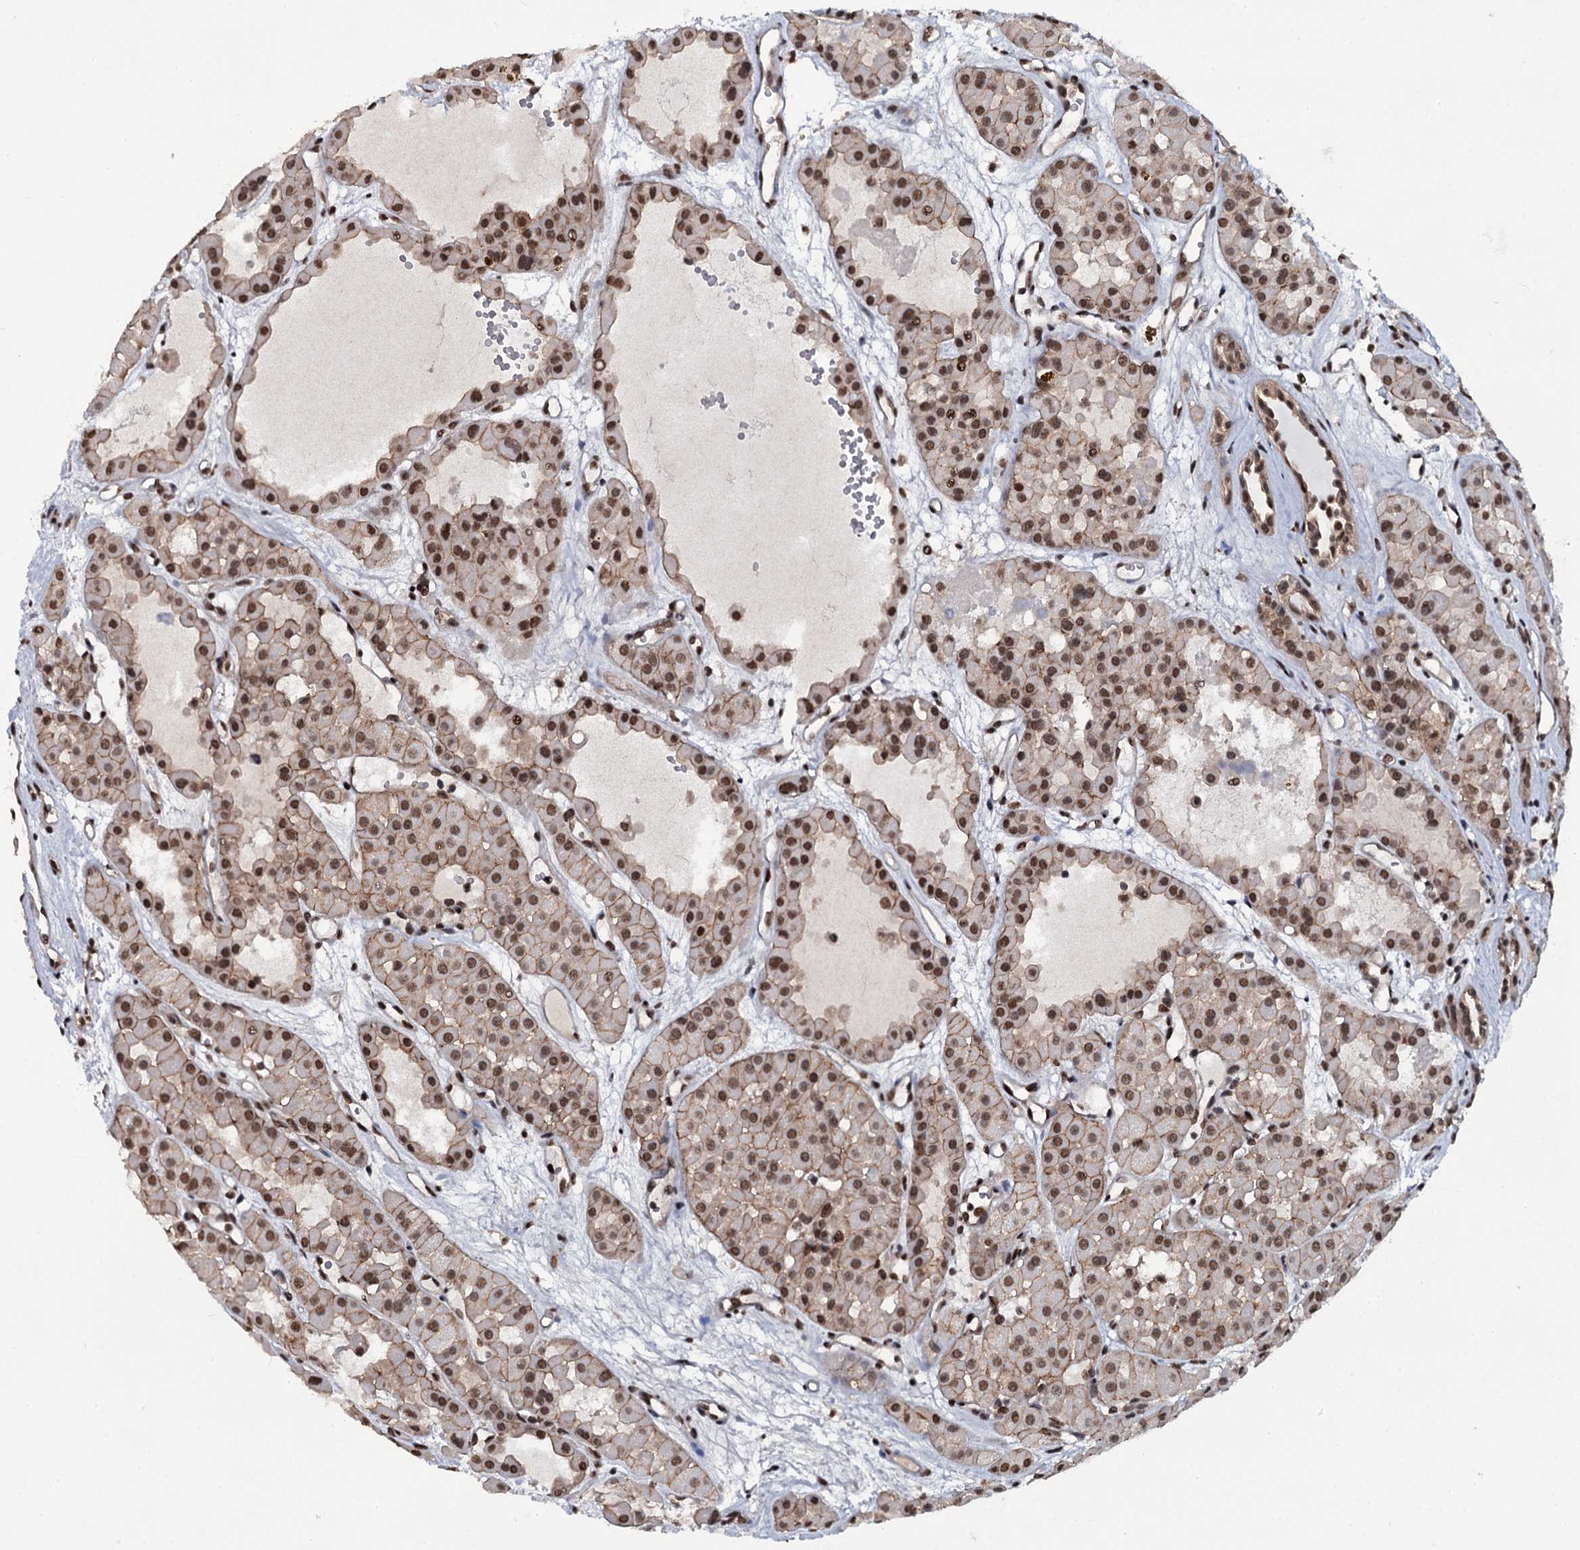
{"staining": {"intensity": "moderate", "quantity": ">75%", "location": "cytoplasmic/membranous,nuclear"}, "tissue": "renal cancer", "cell_type": "Tumor cells", "image_type": "cancer", "snomed": [{"axis": "morphology", "description": "Carcinoma, NOS"}, {"axis": "topography", "description": "Kidney"}], "caption": "Immunohistochemistry image of neoplastic tissue: renal carcinoma stained using IHC reveals medium levels of moderate protein expression localized specifically in the cytoplasmic/membranous and nuclear of tumor cells, appearing as a cytoplasmic/membranous and nuclear brown color.", "gene": "SH2D4B", "patient": {"sex": "female", "age": 75}}